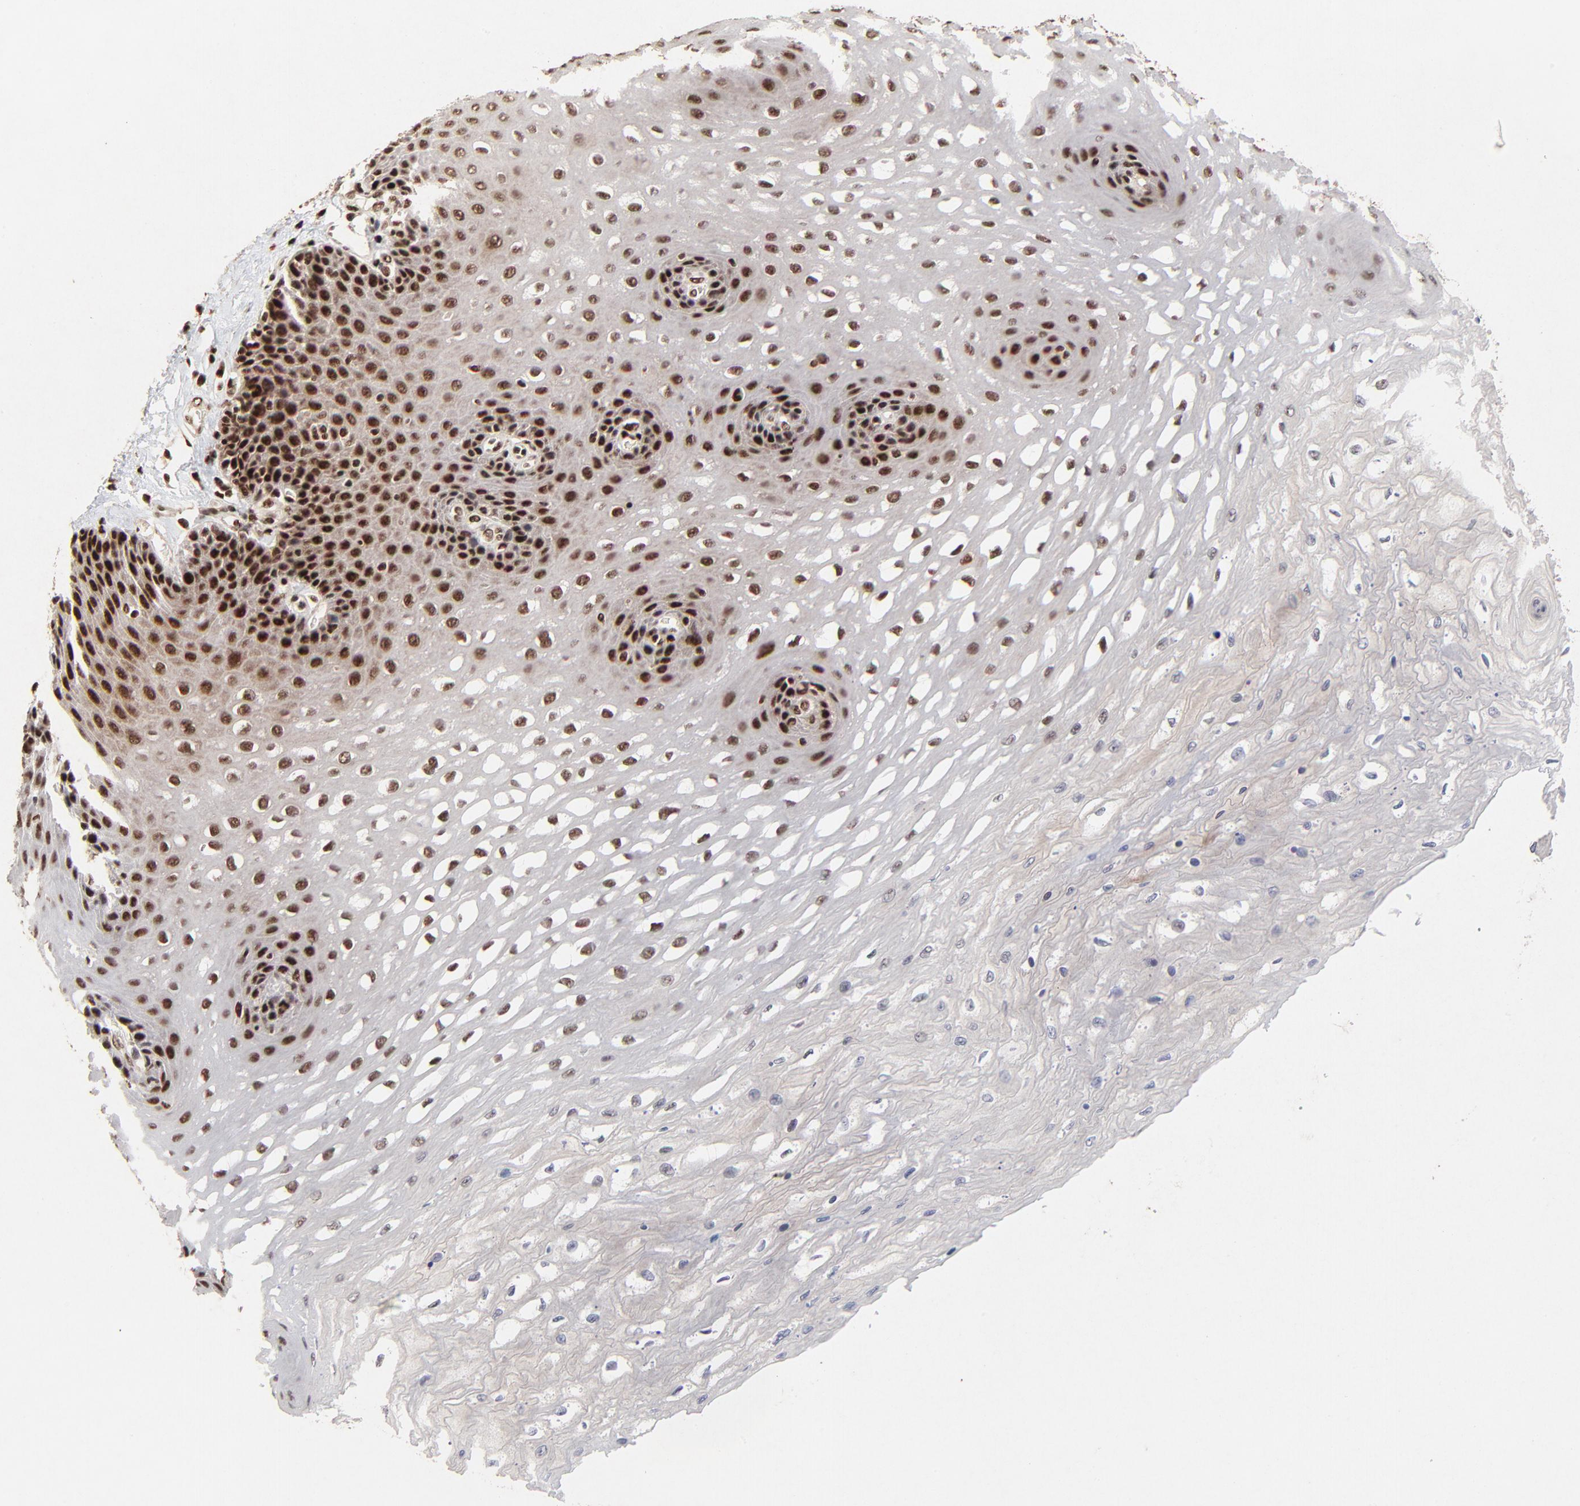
{"staining": {"intensity": "strong", "quantity": "25%-75%", "location": "nuclear"}, "tissue": "esophagus", "cell_type": "Squamous epithelial cells", "image_type": "normal", "snomed": [{"axis": "morphology", "description": "Normal tissue, NOS"}, {"axis": "topography", "description": "Esophagus"}], "caption": "Immunohistochemistry staining of normal esophagus, which exhibits high levels of strong nuclear expression in approximately 25%-75% of squamous epithelial cells indicating strong nuclear protein staining. The staining was performed using DAB (brown) for protein detection and nuclei were counterstained in hematoxylin (blue).", "gene": "RBM22", "patient": {"sex": "female", "age": 72}}